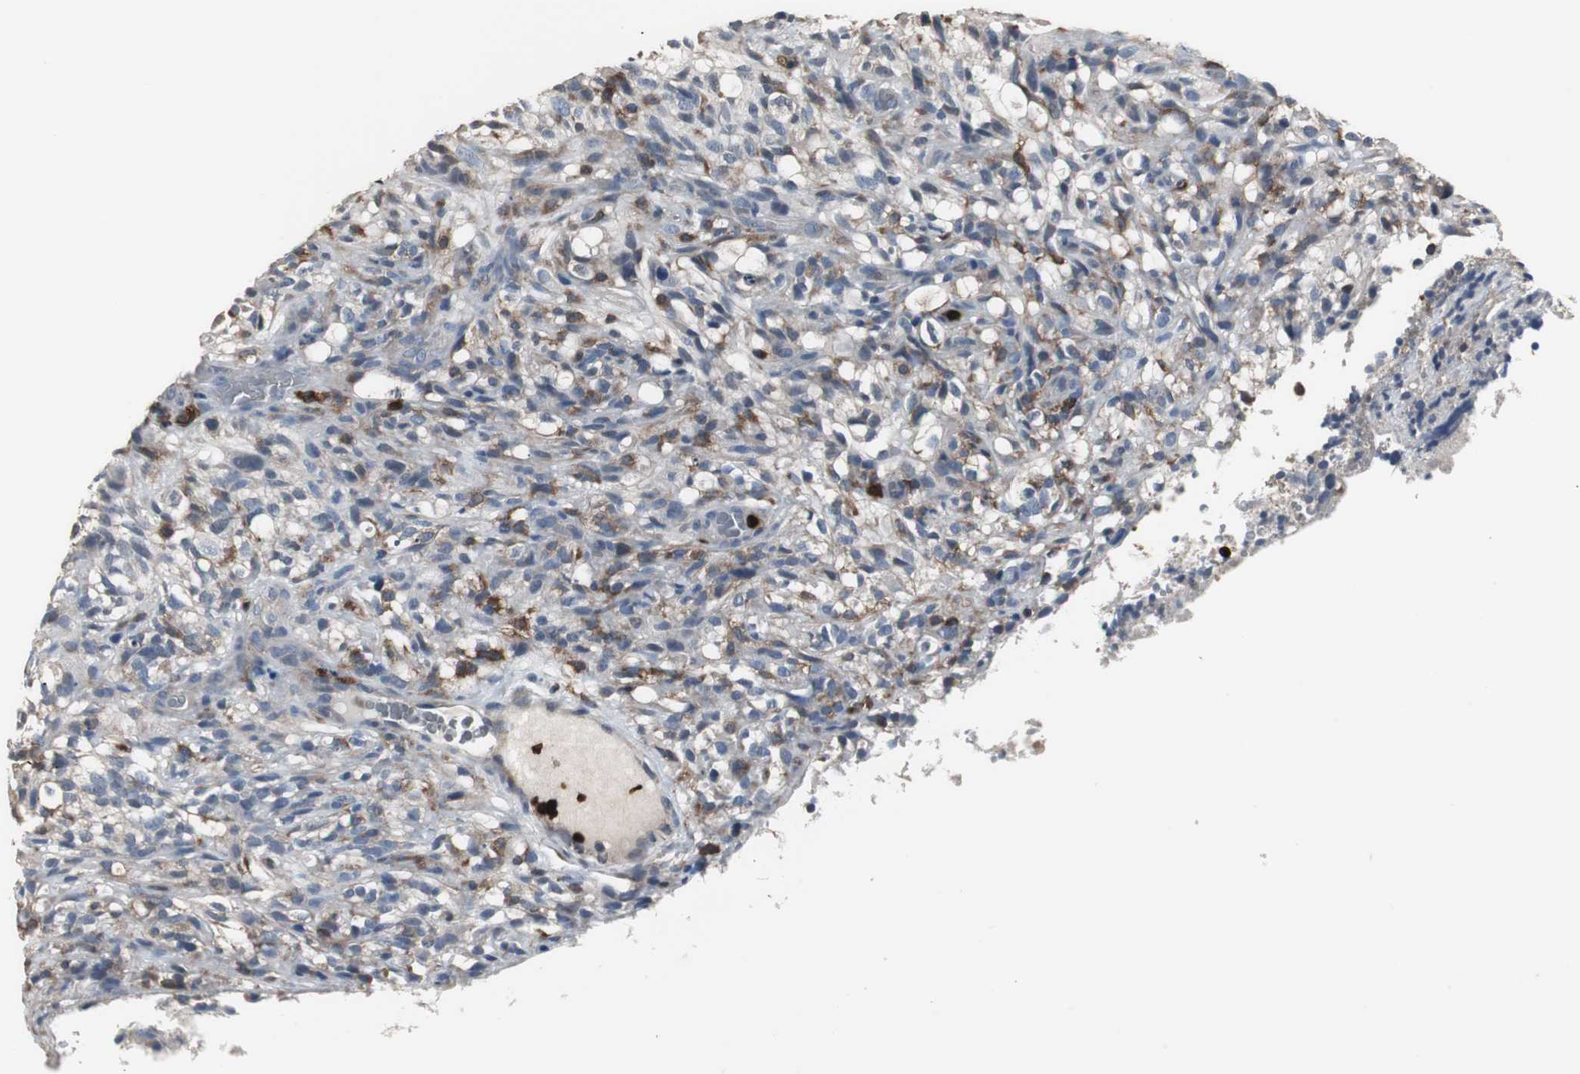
{"staining": {"intensity": "moderate", "quantity": "<25%", "location": "cytoplasmic/membranous"}, "tissue": "glioma", "cell_type": "Tumor cells", "image_type": "cancer", "snomed": [{"axis": "morphology", "description": "Normal tissue, NOS"}, {"axis": "morphology", "description": "Glioma, malignant, High grade"}, {"axis": "topography", "description": "Cerebral cortex"}], "caption": "Protein analysis of glioma tissue exhibits moderate cytoplasmic/membranous positivity in about <25% of tumor cells. (DAB = brown stain, brightfield microscopy at high magnification).", "gene": "NCF2", "patient": {"sex": "male", "age": 75}}